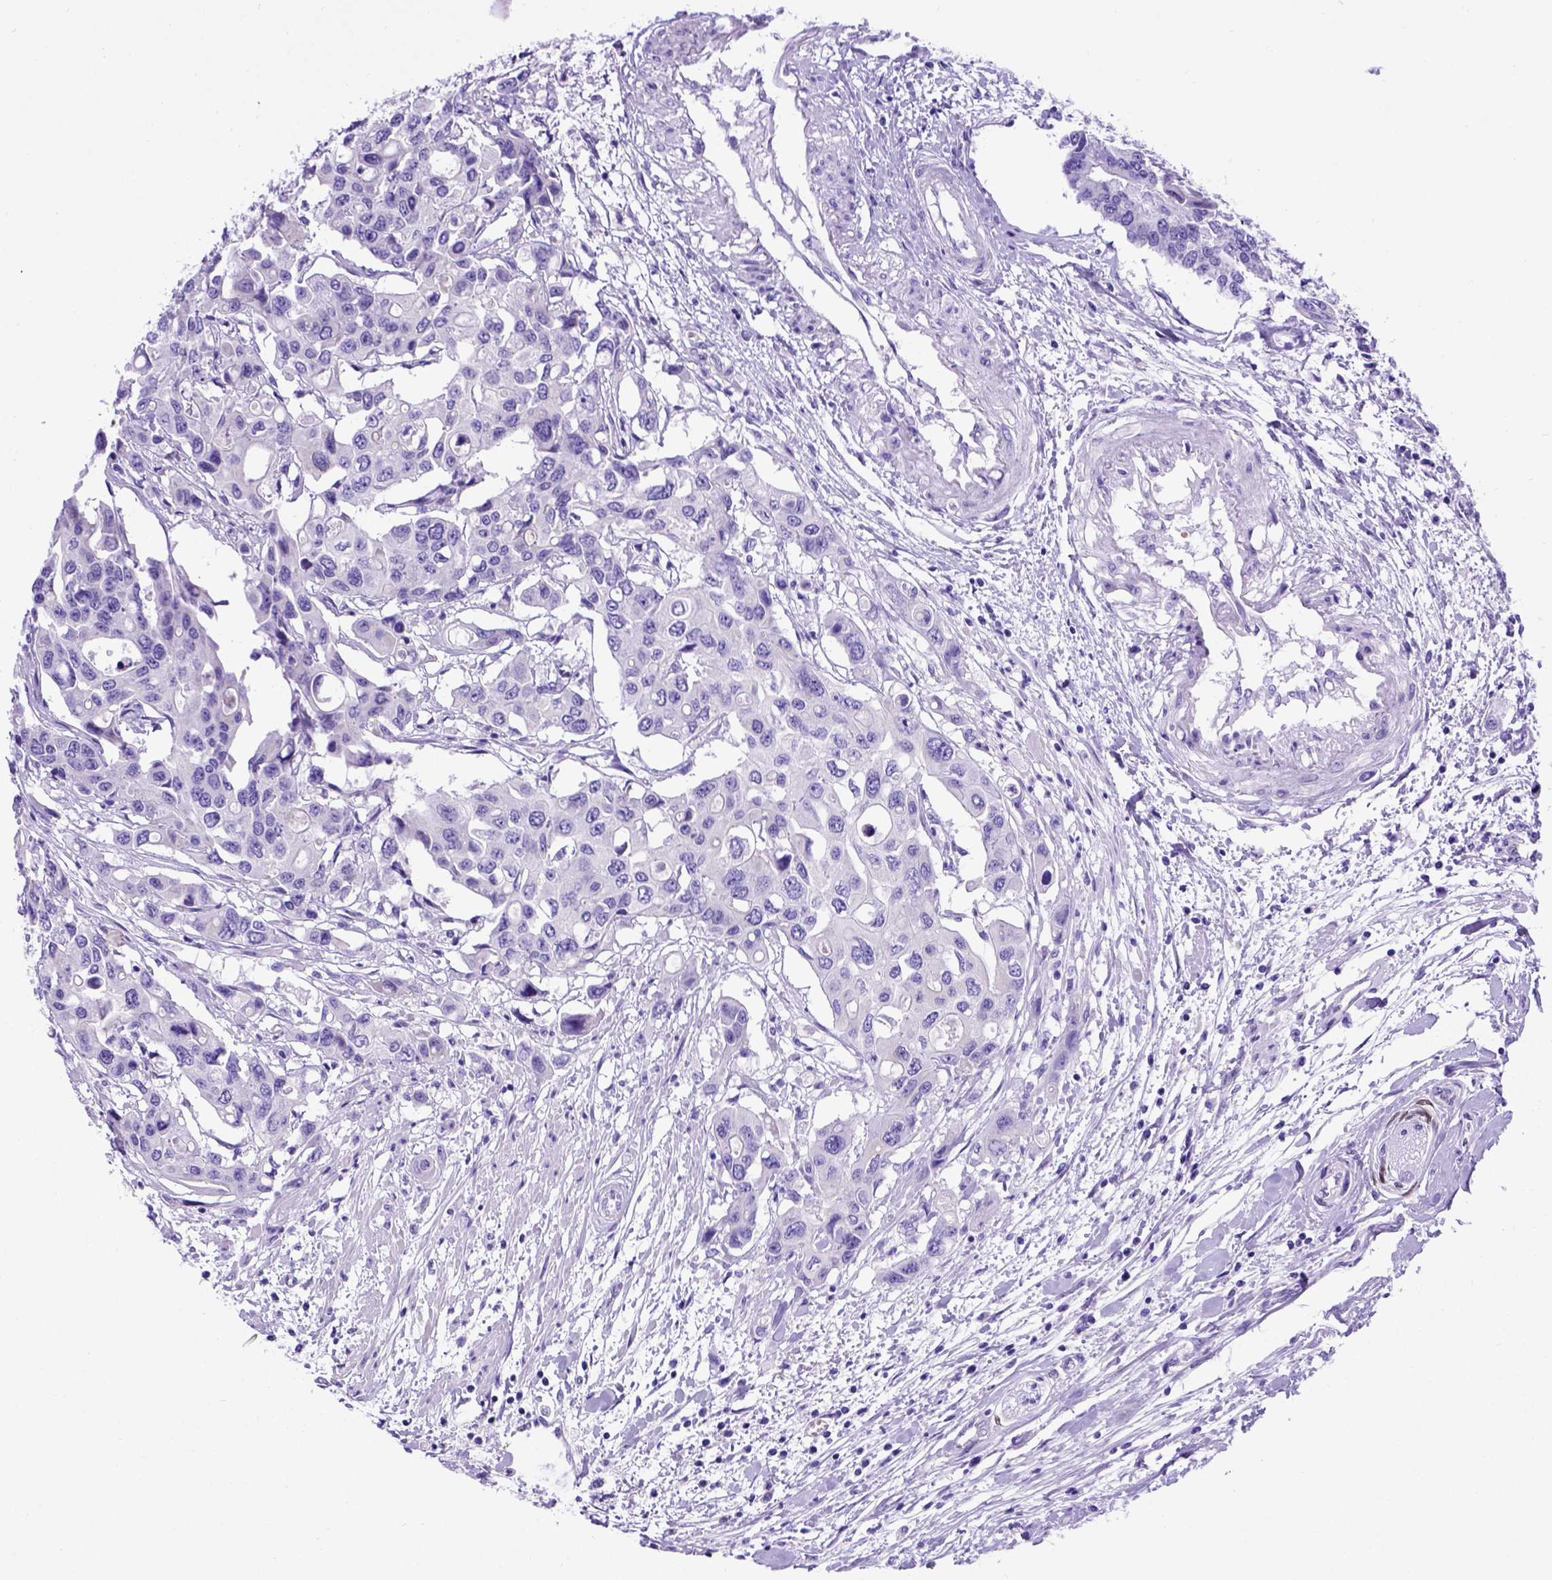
{"staining": {"intensity": "negative", "quantity": "none", "location": "none"}, "tissue": "colorectal cancer", "cell_type": "Tumor cells", "image_type": "cancer", "snomed": [{"axis": "morphology", "description": "Adenocarcinoma, NOS"}, {"axis": "topography", "description": "Colon"}], "caption": "DAB immunohistochemical staining of human adenocarcinoma (colorectal) displays no significant staining in tumor cells.", "gene": "MEOX2", "patient": {"sex": "male", "age": 77}}